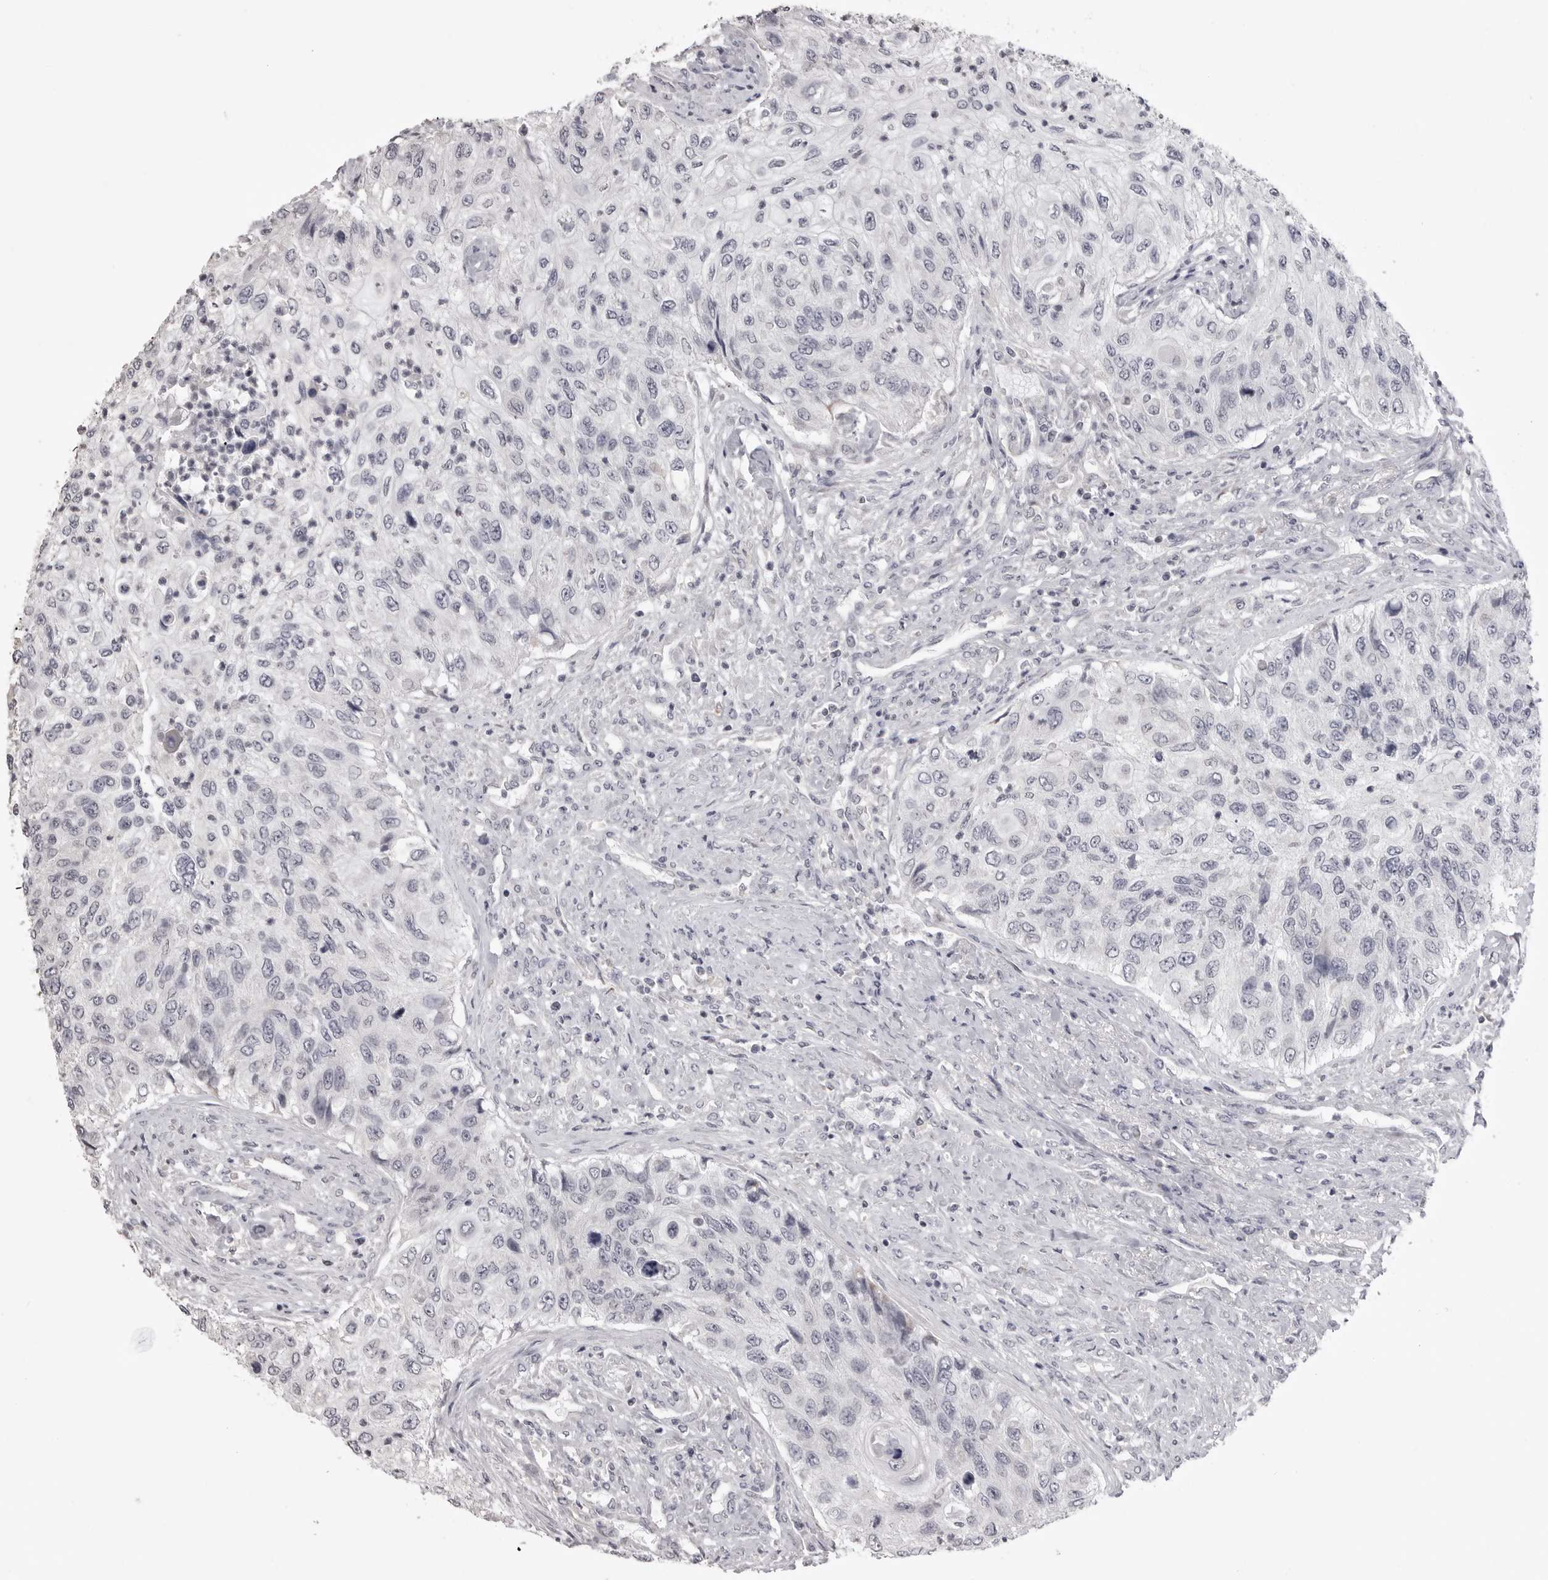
{"staining": {"intensity": "negative", "quantity": "none", "location": "none"}, "tissue": "urothelial cancer", "cell_type": "Tumor cells", "image_type": "cancer", "snomed": [{"axis": "morphology", "description": "Urothelial carcinoma, High grade"}, {"axis": "topography", "description": "Urinary bladder"}], "caption": "Immunohistochemistry histopathology image of neoplastic tissue: human urothelial cancer stained with DAB exhibits no significant protein staining in tumor cells.", "gene": "GPN2", "patient": {"sex": "female", "age": 60}}